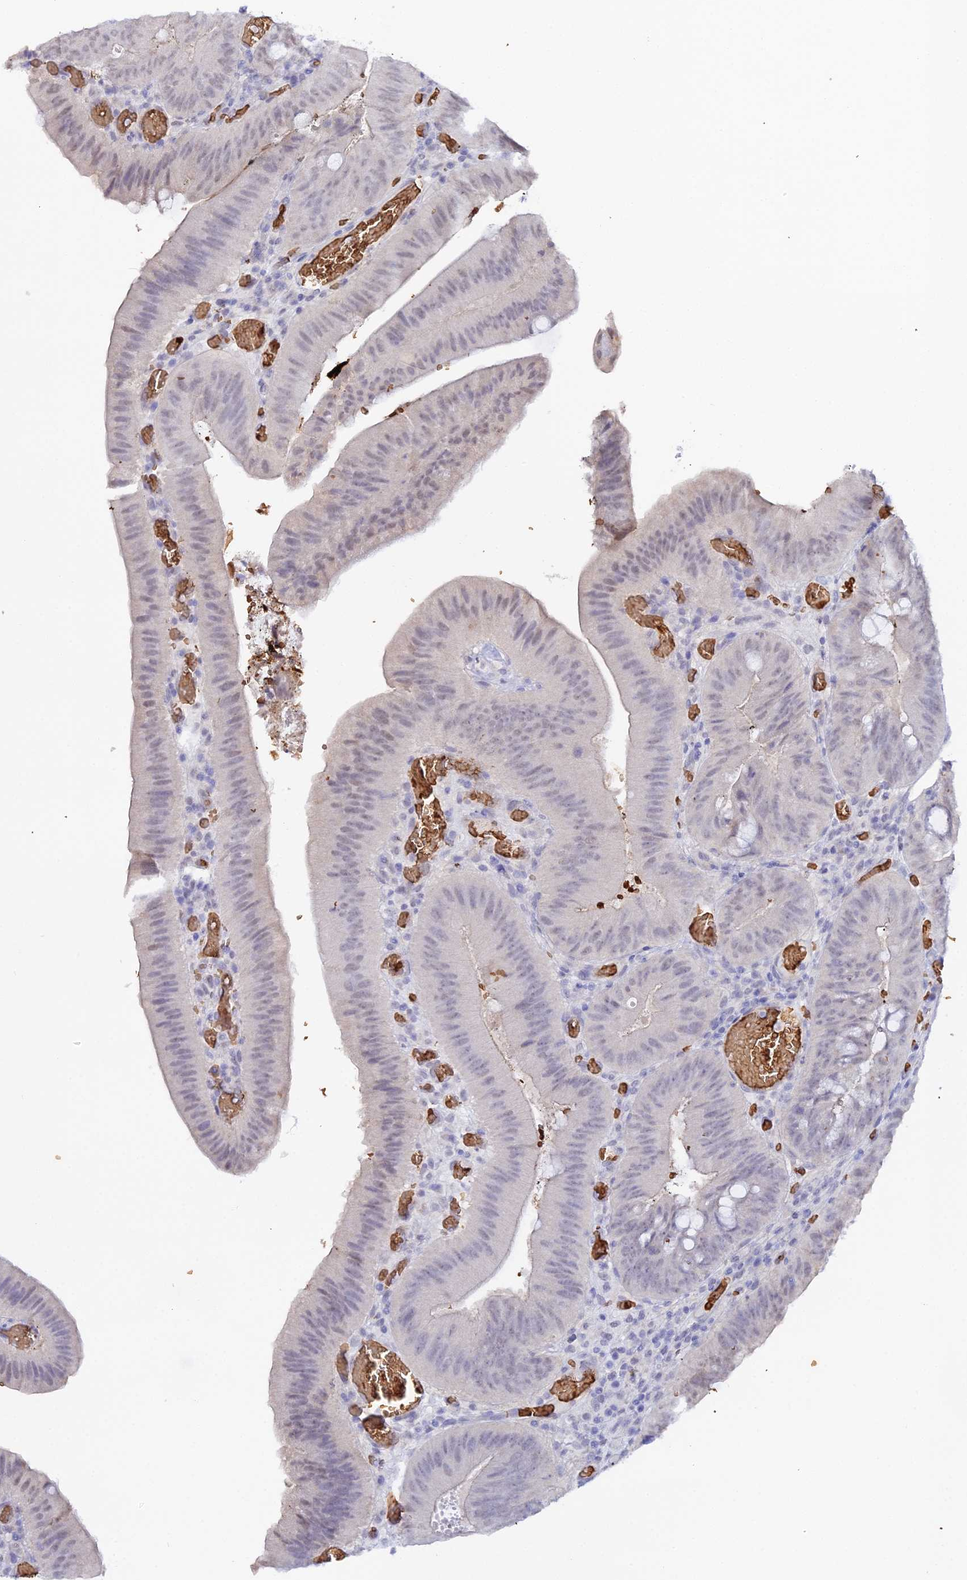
{"staining": {"intensity": "negative", "quantity": "none", "location": "none"}, "tissue": "colorectal cancer", "cell_type": "Tumor cells", "image_type": "cancer", "snomed": [{"axis": "morphology", "description": "Adenocarcinoma, NOS"}, {"axis": "topography", "description": "Colon"}], "caption": "DAB (3,3'-diaminobenzidine) immunohistochemical staining of colorectal cancer (adenocarcinoma) exhibits no significant positivity in tumor cells. Nuclei are stained in blue.", "gene": "CFAP45", "patient": {"sex": "female", "age": 43}}